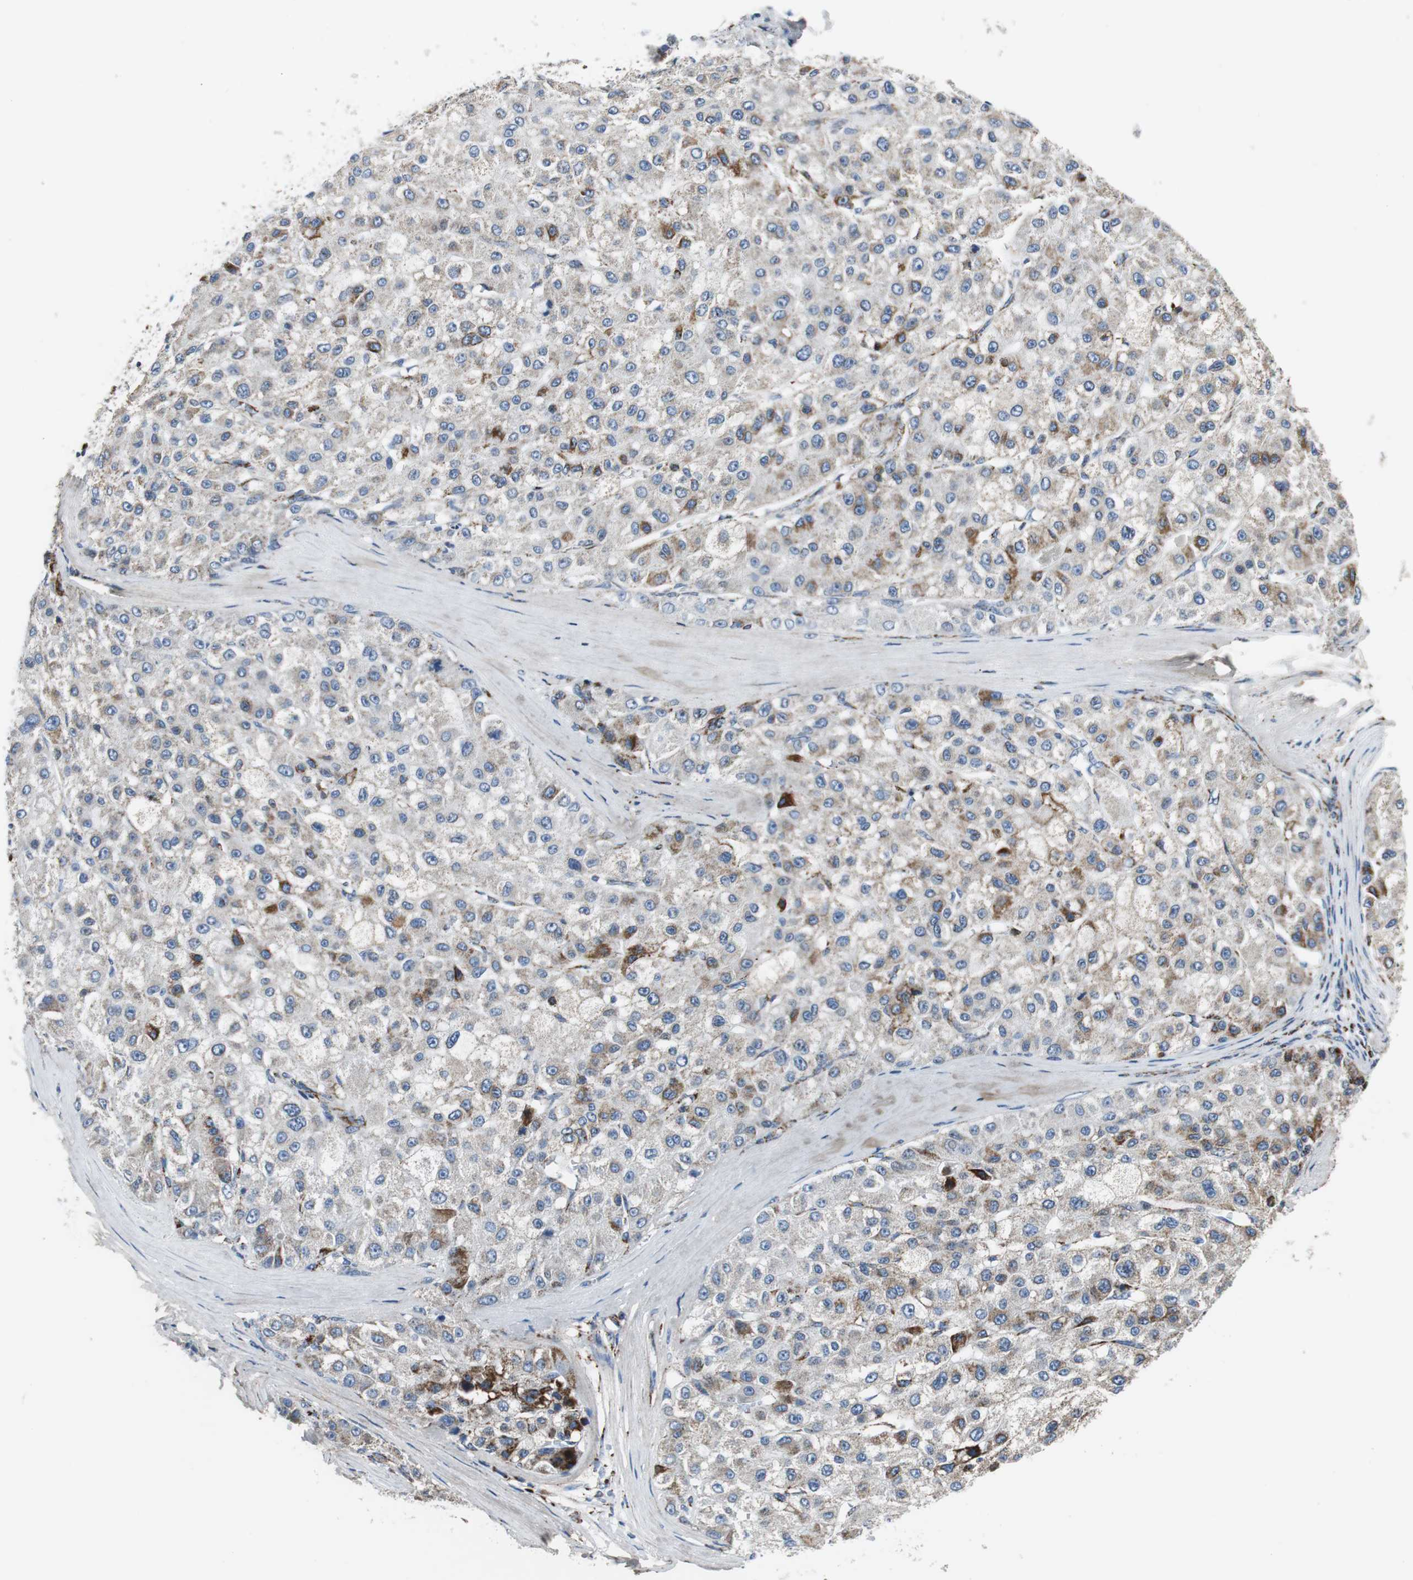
{"staining": {"intensity": "strong", "quantity": "<25%", "location": "cytoplasmic/membranous"}, "tissue": "liver cancer", "cell_type": "Tumor cells", "image_type": "cancer", "snomed": [{"axis": "morphology", "description": "Carcinoma, Hepatocellular, NOS"}, {"axis": "topography", "description": "Liver"}], "caption": "Protein staining demonstrates strong cytoplasmic/membranous expression in approximately <25% of tumor cells in liver cancer.", "gene": "C1QTNF7", "patient": {"sex": "male", "age": 80}}